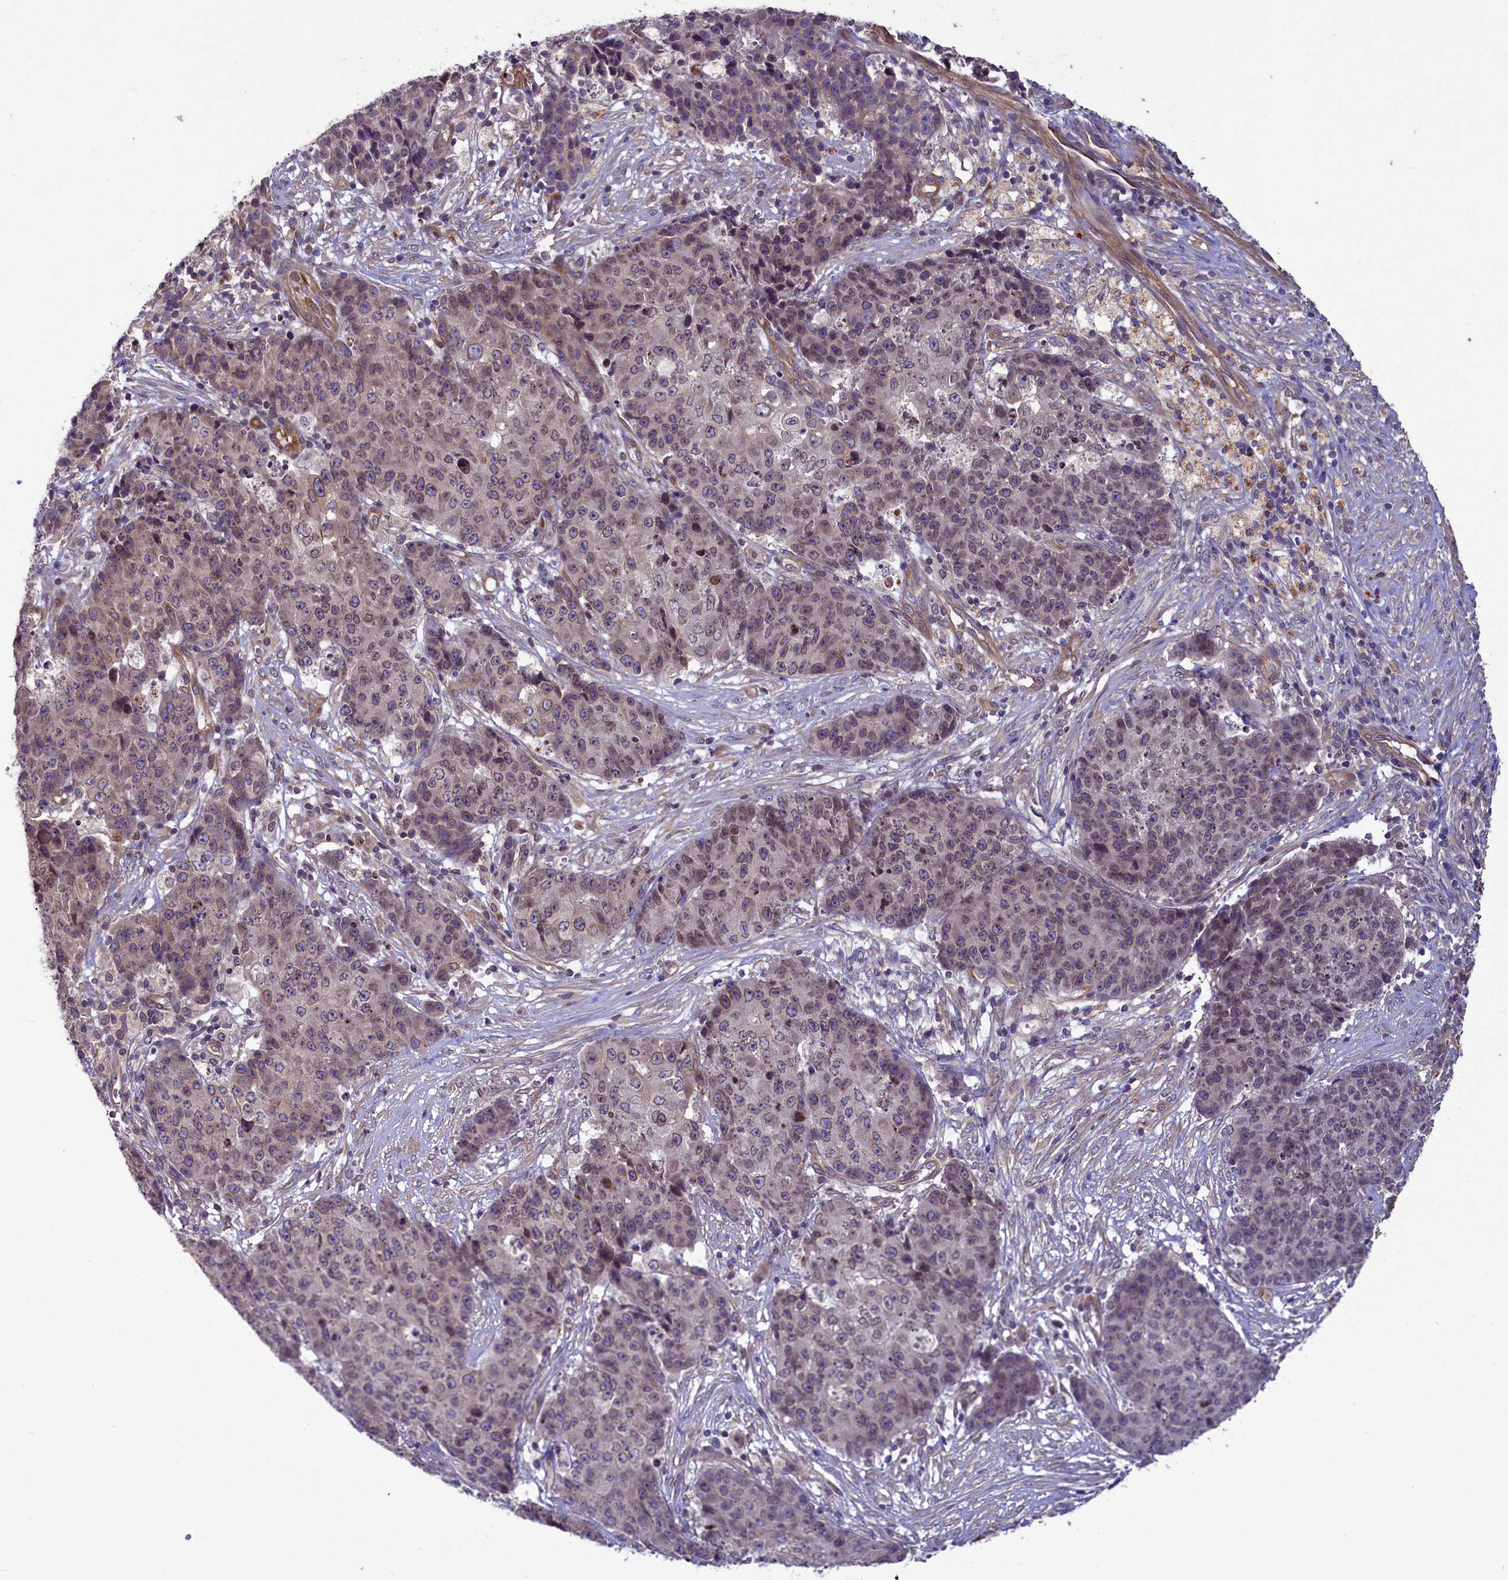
{"staining": {"intensity": "weak", "quantity": "25%-75%", "location": "cytoplasmic/membranous,nuclear"}, "tissue": "ovarian cancer", "cell_type": "Tumor cells", "image_type": "cancer", "snomed": [{"axis": "morphology", "description": "Carcinoma, endometroid"}, {"axis": "topography", "description": "Ovary"}], "caption": "A low amount of weak cytoplasmic/membranous and nuclear staining is seen in about 25%-75% of tumor cells in ovarian cancer tissue.", "gene": "CCDC125", "patient": {"sex": "female", "age": 42}}